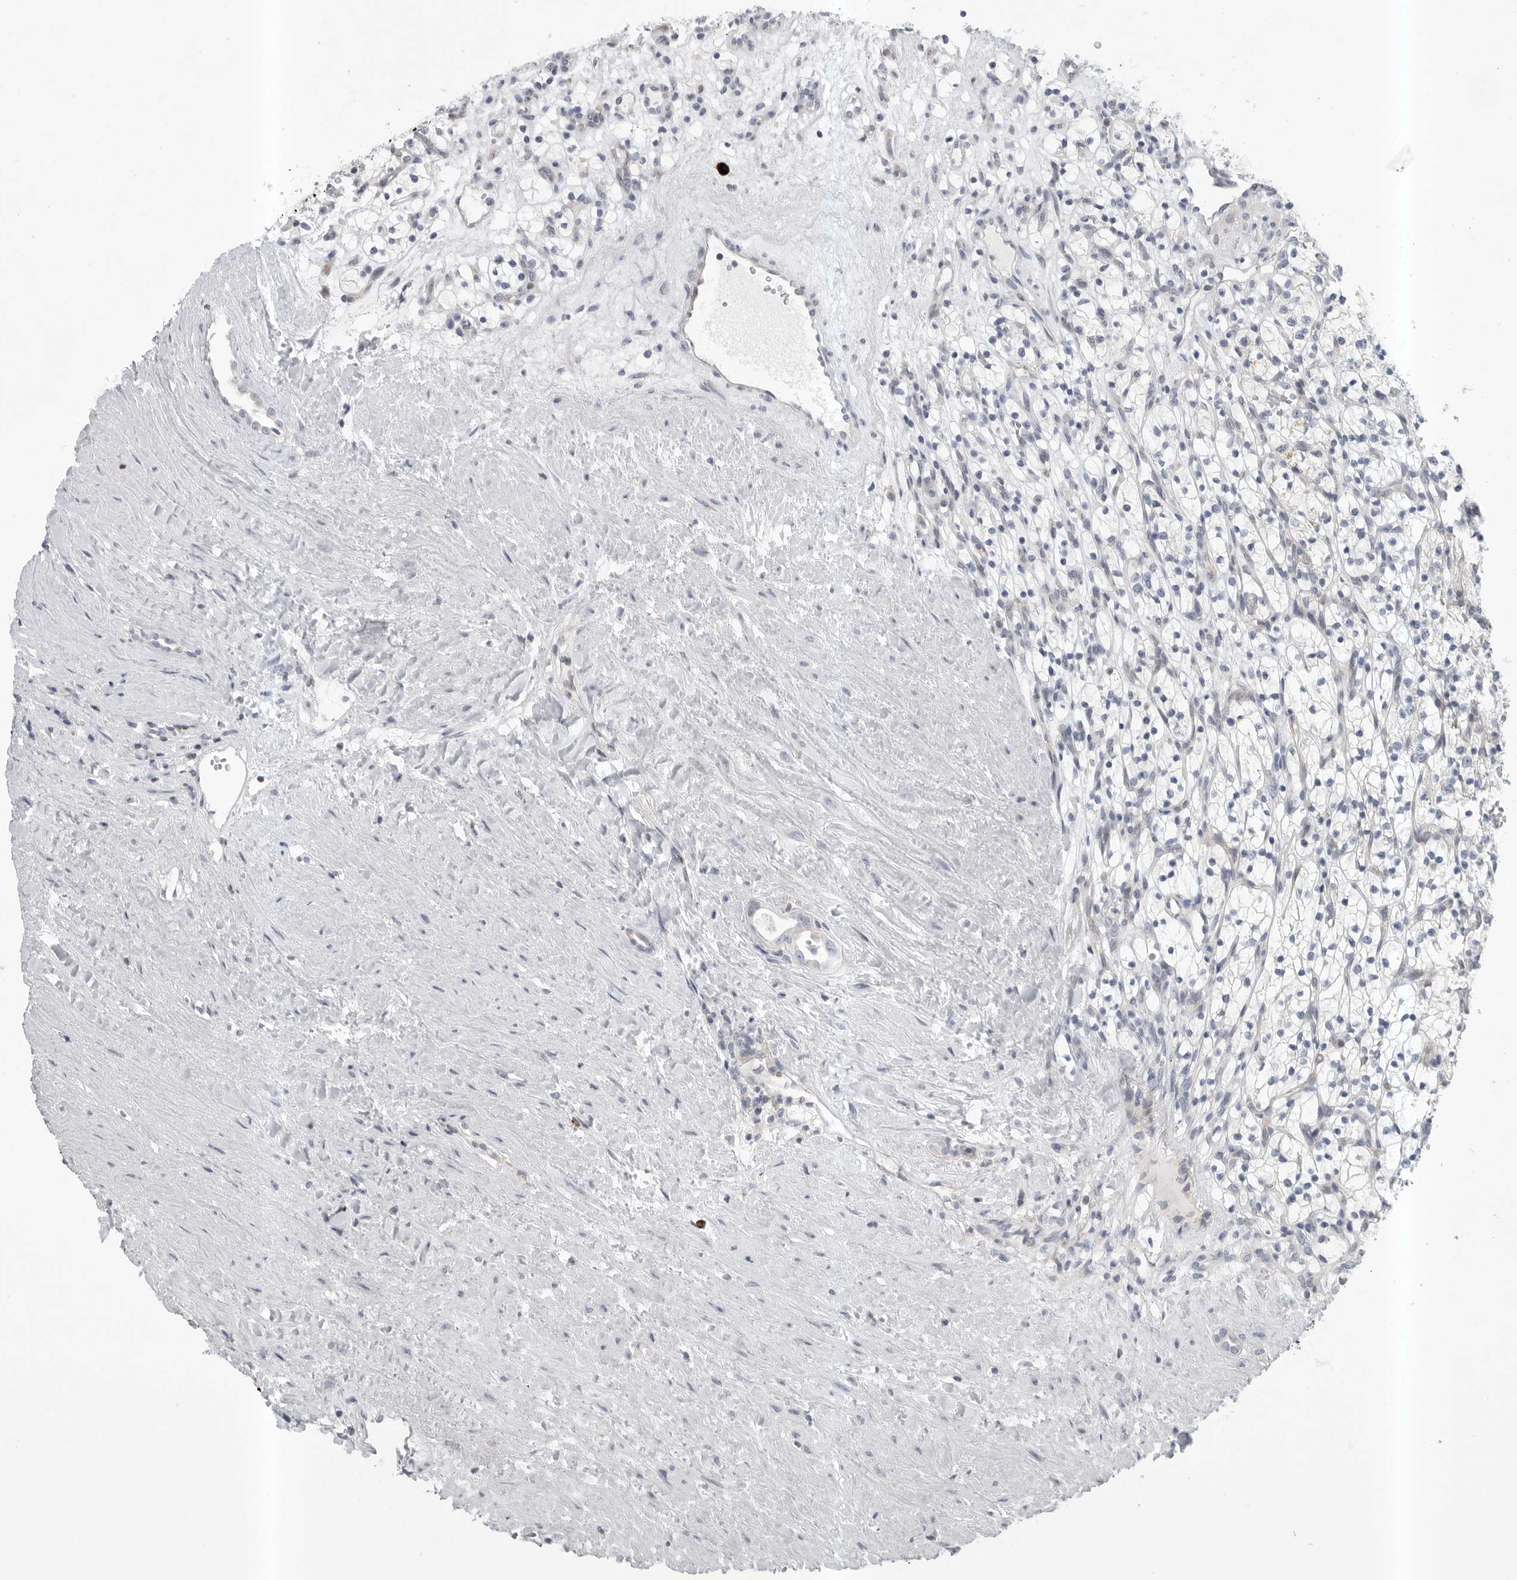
{"staining": {"intensity": "negative", "quantity": "none", "location": "none"}, "tissue": "renal cancer", "cell_type": "Tumor cells", "image_type": "cancer", "snomed": [{"axis": "morphology", "description": "Adenocarcinoma, NOS"}, {"axis": "topography", "description": "Kidney"}], "caption": "Adenocarcinoma (renal) was stained to show a protein in brown. There is no significant positivity in tumor cells.", "gene": "TMEM69", "patient": {"sex": "female", "age": 57}}